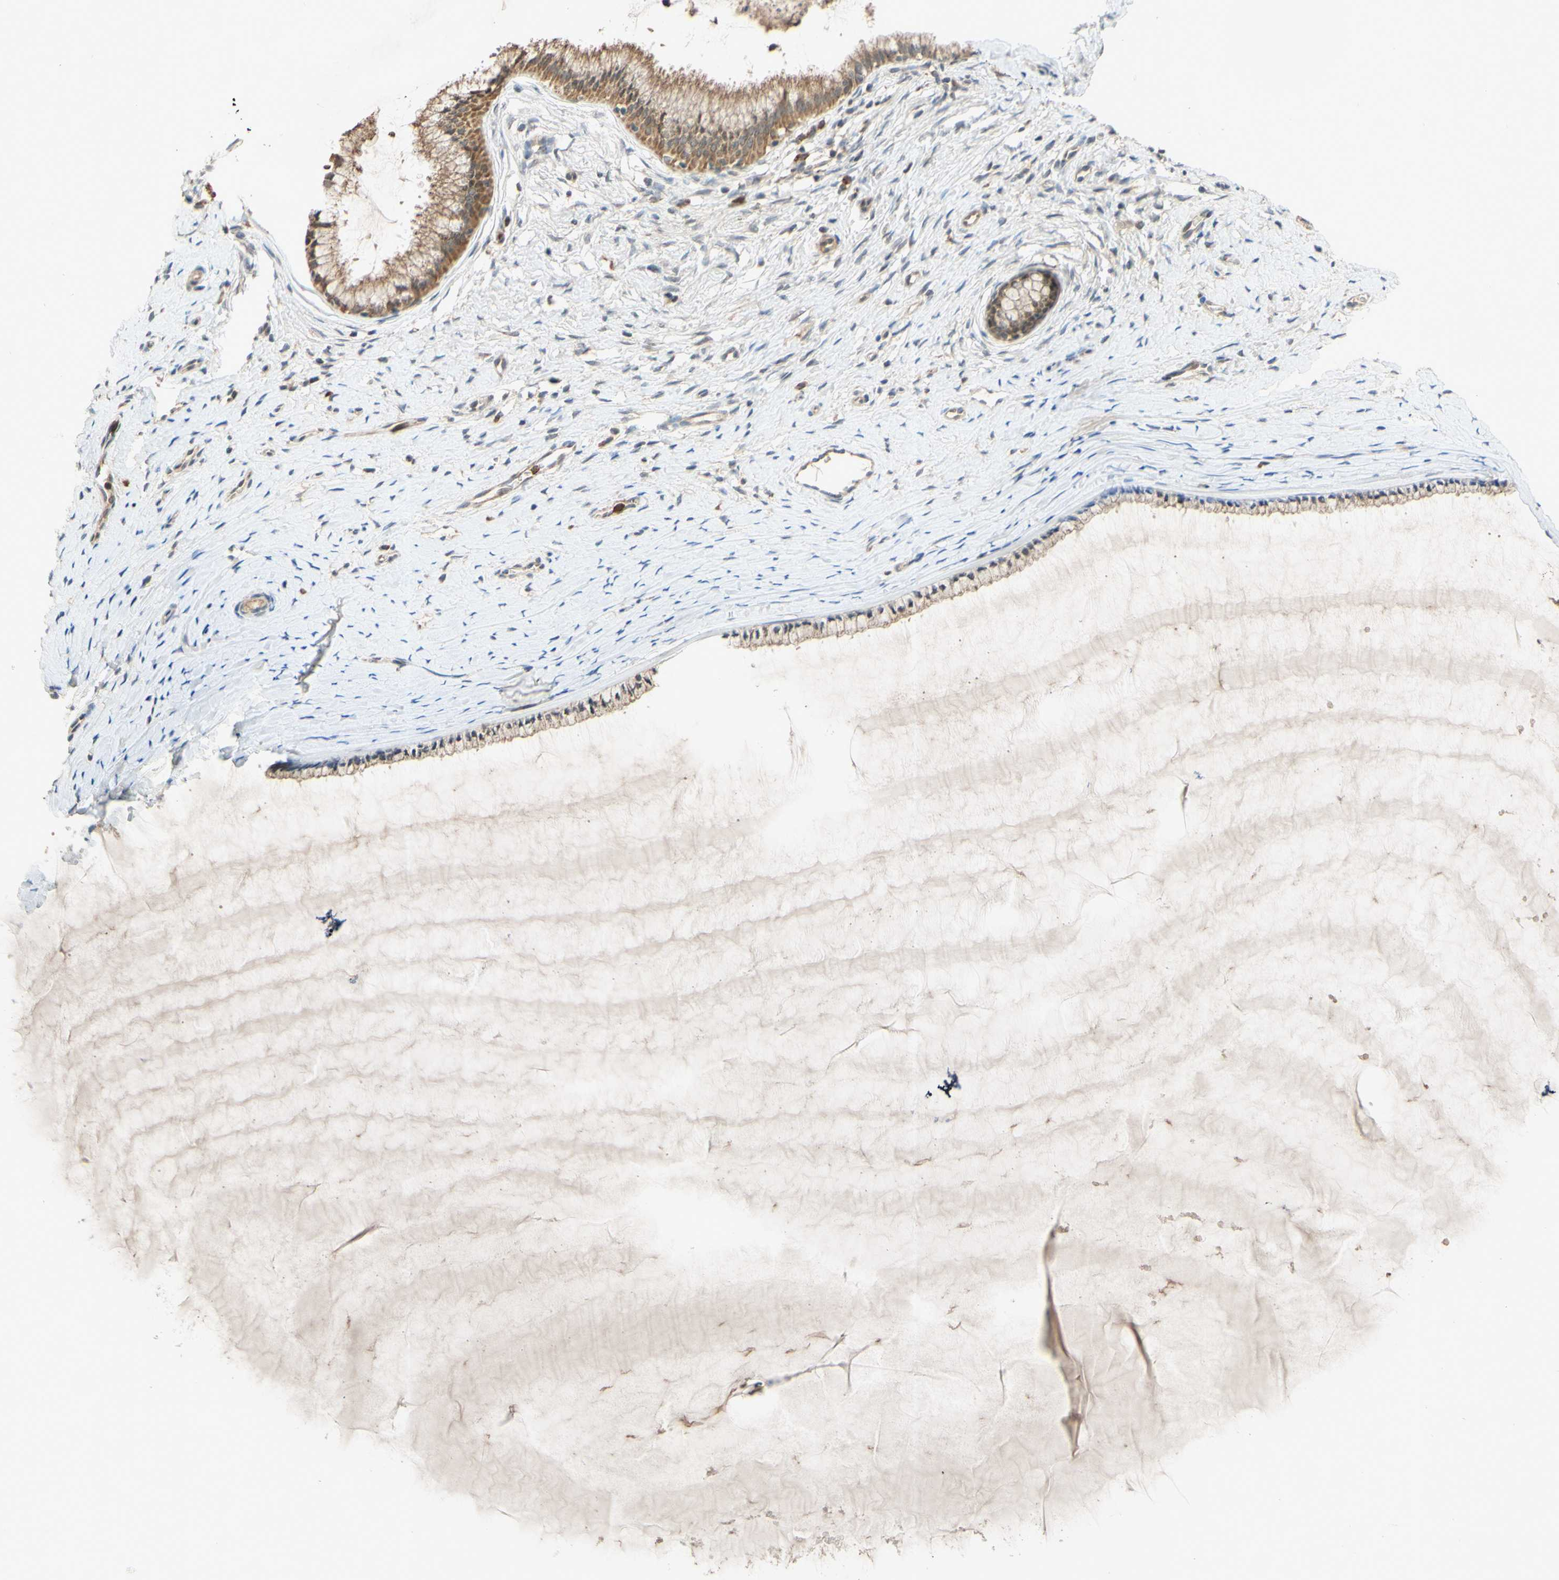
{"staining": {"intensity": "moderate", "quantity": ">75%", "location": "cytoplasmic/membranous"}, "tissue": "cervix", "cell_type": "Glandular cells", "image_type": "normal", "snomed": [{"axis": "morphology", "description": "Normal tissue, NOS"}, {"axis": "topography", "description": "Cervix"}], "caption": "Immunohistochemical staining of benign human cervix displays >75% levels of moderate cytoplasmic/membranous protein expression in about >75% of glandular cells.", "gene": "GATA1", "patient": {"sex": "female", "age": 39}}